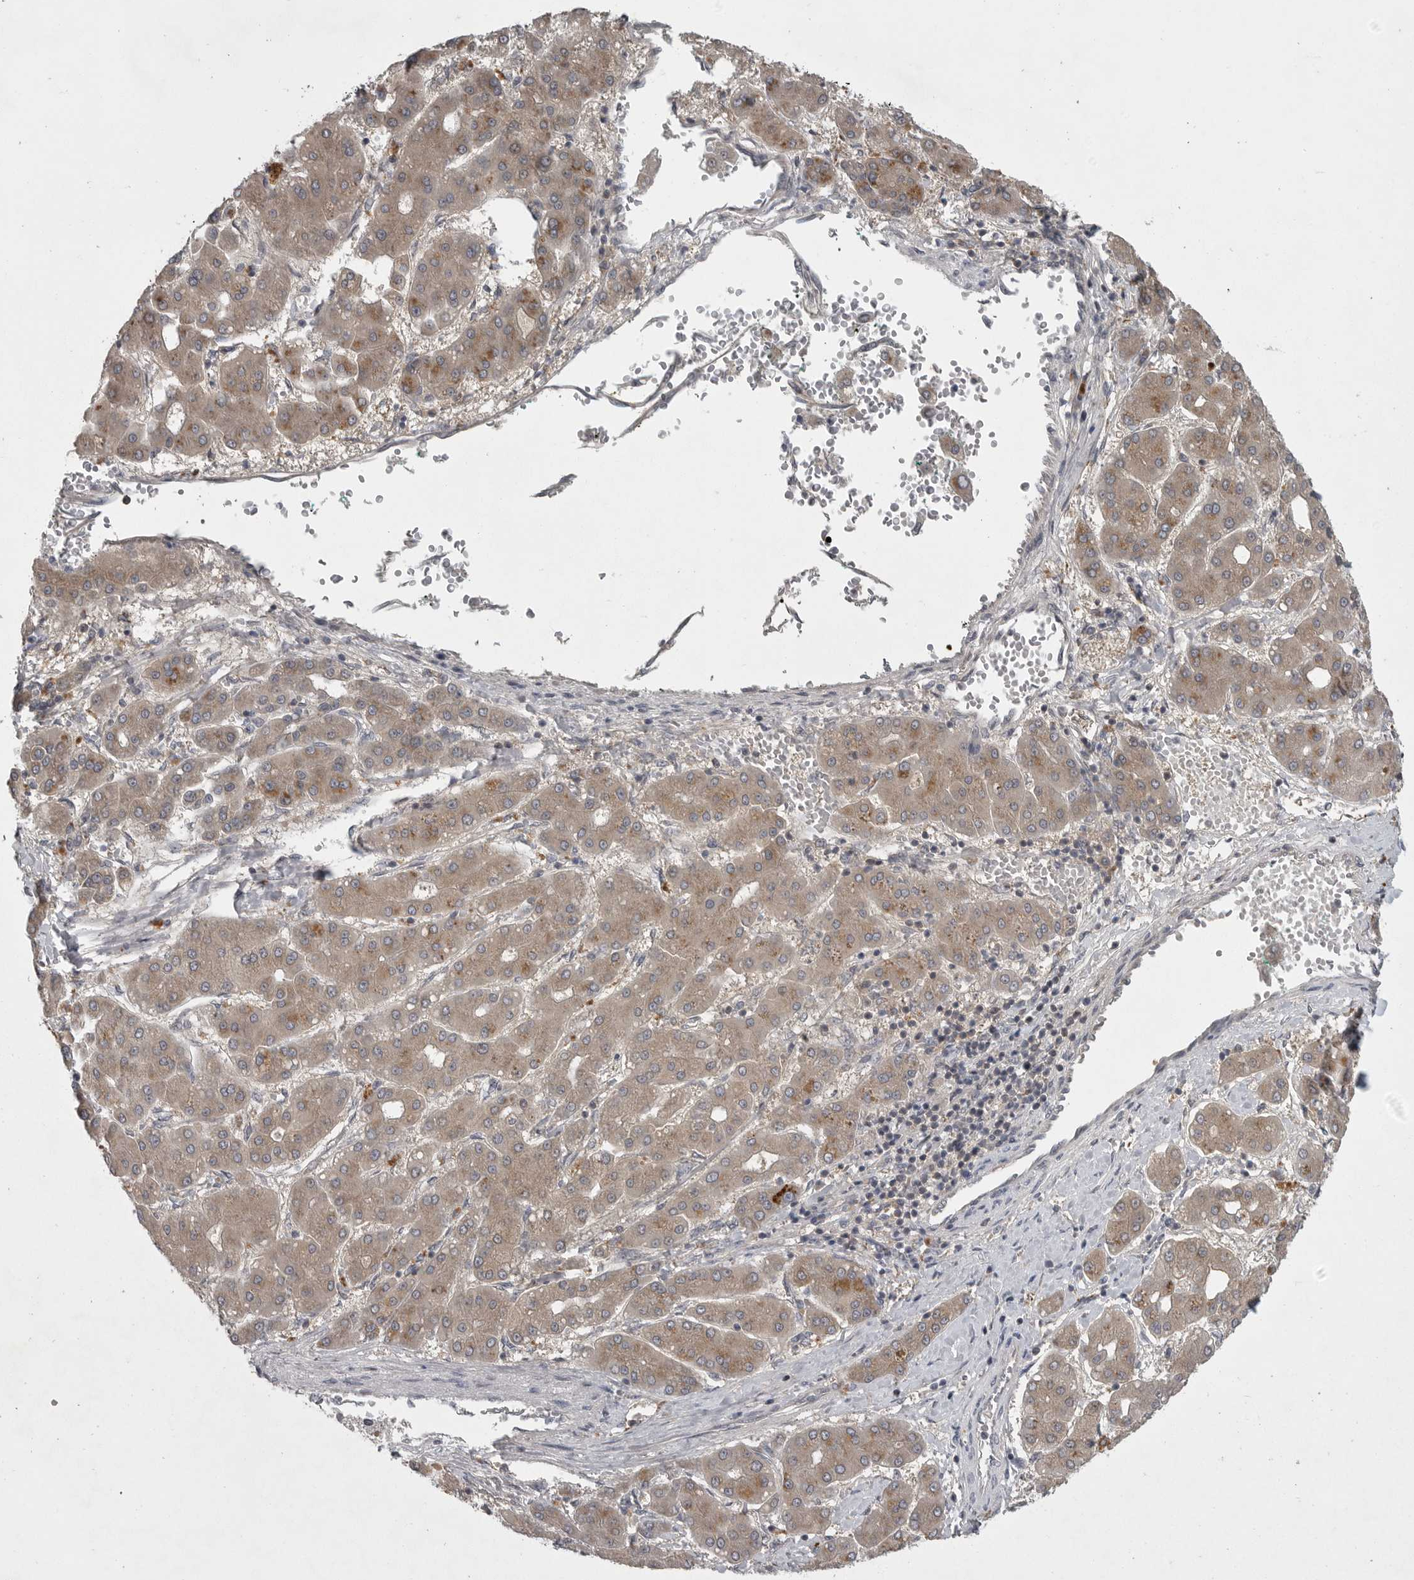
{"staining": {"intensity": "moderate", "quantity": ">75%", "location": "cytoplasmic/membranous"}, "tissue": "liver cancer", "cell_type": "Tumor cells", "image_type": "cancer", "snomed": [{"axis": "morphology", "description": "Carcinoma, Hepatocellular, NOS"}, {"axis": "topography", "description": "Liver"}], "caption": "Tumor cells show moderate cytoplasmic/membranous staining in about >75% of cells in liver cancer (hepatocellular carcinoma).", "gene": "PHF13", "patient": {"sex": "male", "age": 65}}